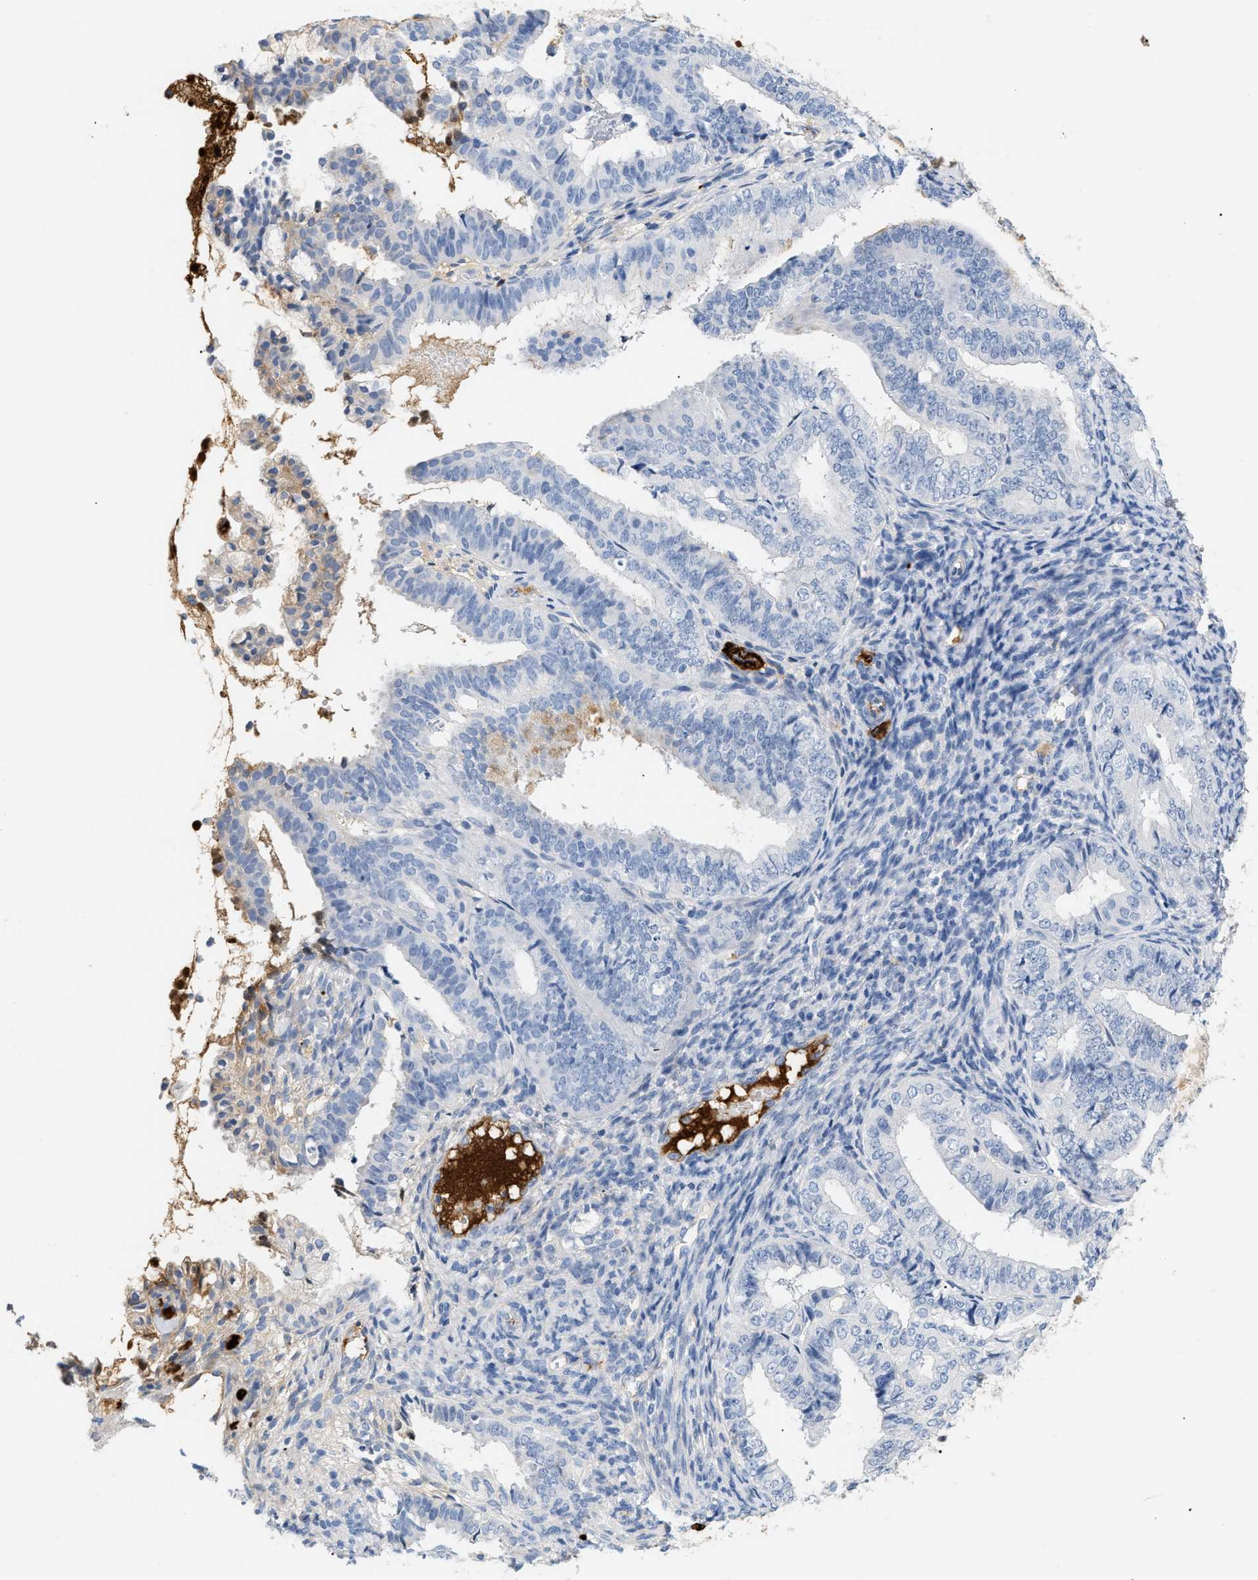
{"staining": {"intensity": "negative", "quantity": "none", "location": "none"}, "tissue": "endometrial cancer", "cell_type": "Tumor cells", "image_type": "cancer", "snomed": [{"axis": "morphology", "description": "Adenocarcinoma, NOS"}, {"axis": "topography", "description": "Endometrium"}], "caption": "Immunohistochemistry photomicrograph of endometrial cancer stained for a protein (brown), which displays no positivity in tumor cells.", "gene": "CFH", "patient": {"sex": "female", "age": 63}}